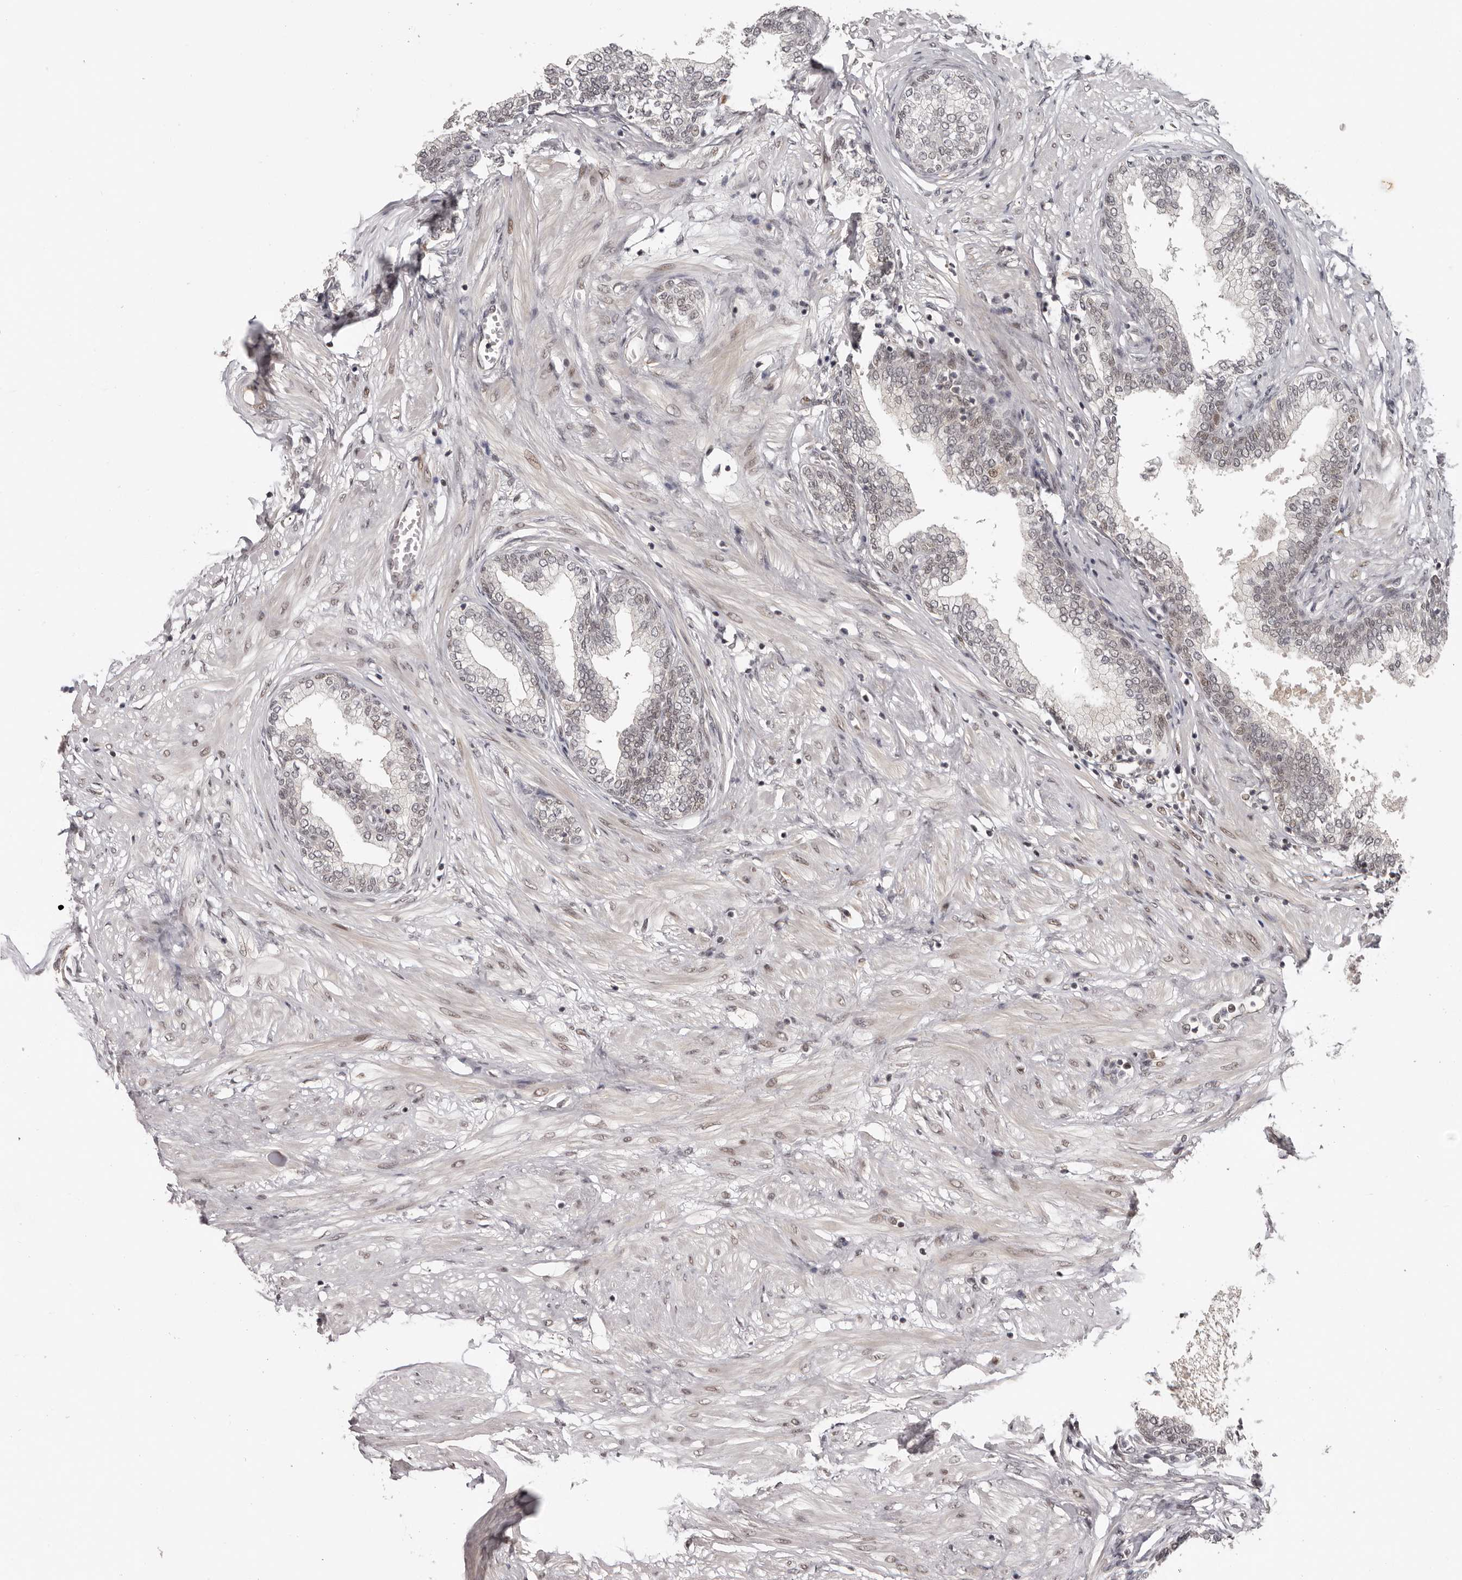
{"staining": {"intensity": "negative", "quantity": "none", "location": "none"}, "tissue": "prostate", "cell_type": "Glandular cells", "image_type": "normal", "snomed": [{"axis": "morphology", "description": "Normal tissue, NOS"}, {"axis": "morphology", "description": "Urothelial carcinoma, Low grade"}, {"axis": "topography", "description": "Urinary bladder"}, {"axis": "topography", "description": "Prostate"}], "caption": "This is a image of immunohistochemistry staining of benign prostate, which shows no positivity in glandular cells. (Stains: DAB immunohistochemistry with hematoxylin counter stain, Microscopy: brightfield microscopy at high magnification).", "gene": "TBX5", "patient": {"sex": "male", "age": 60}}